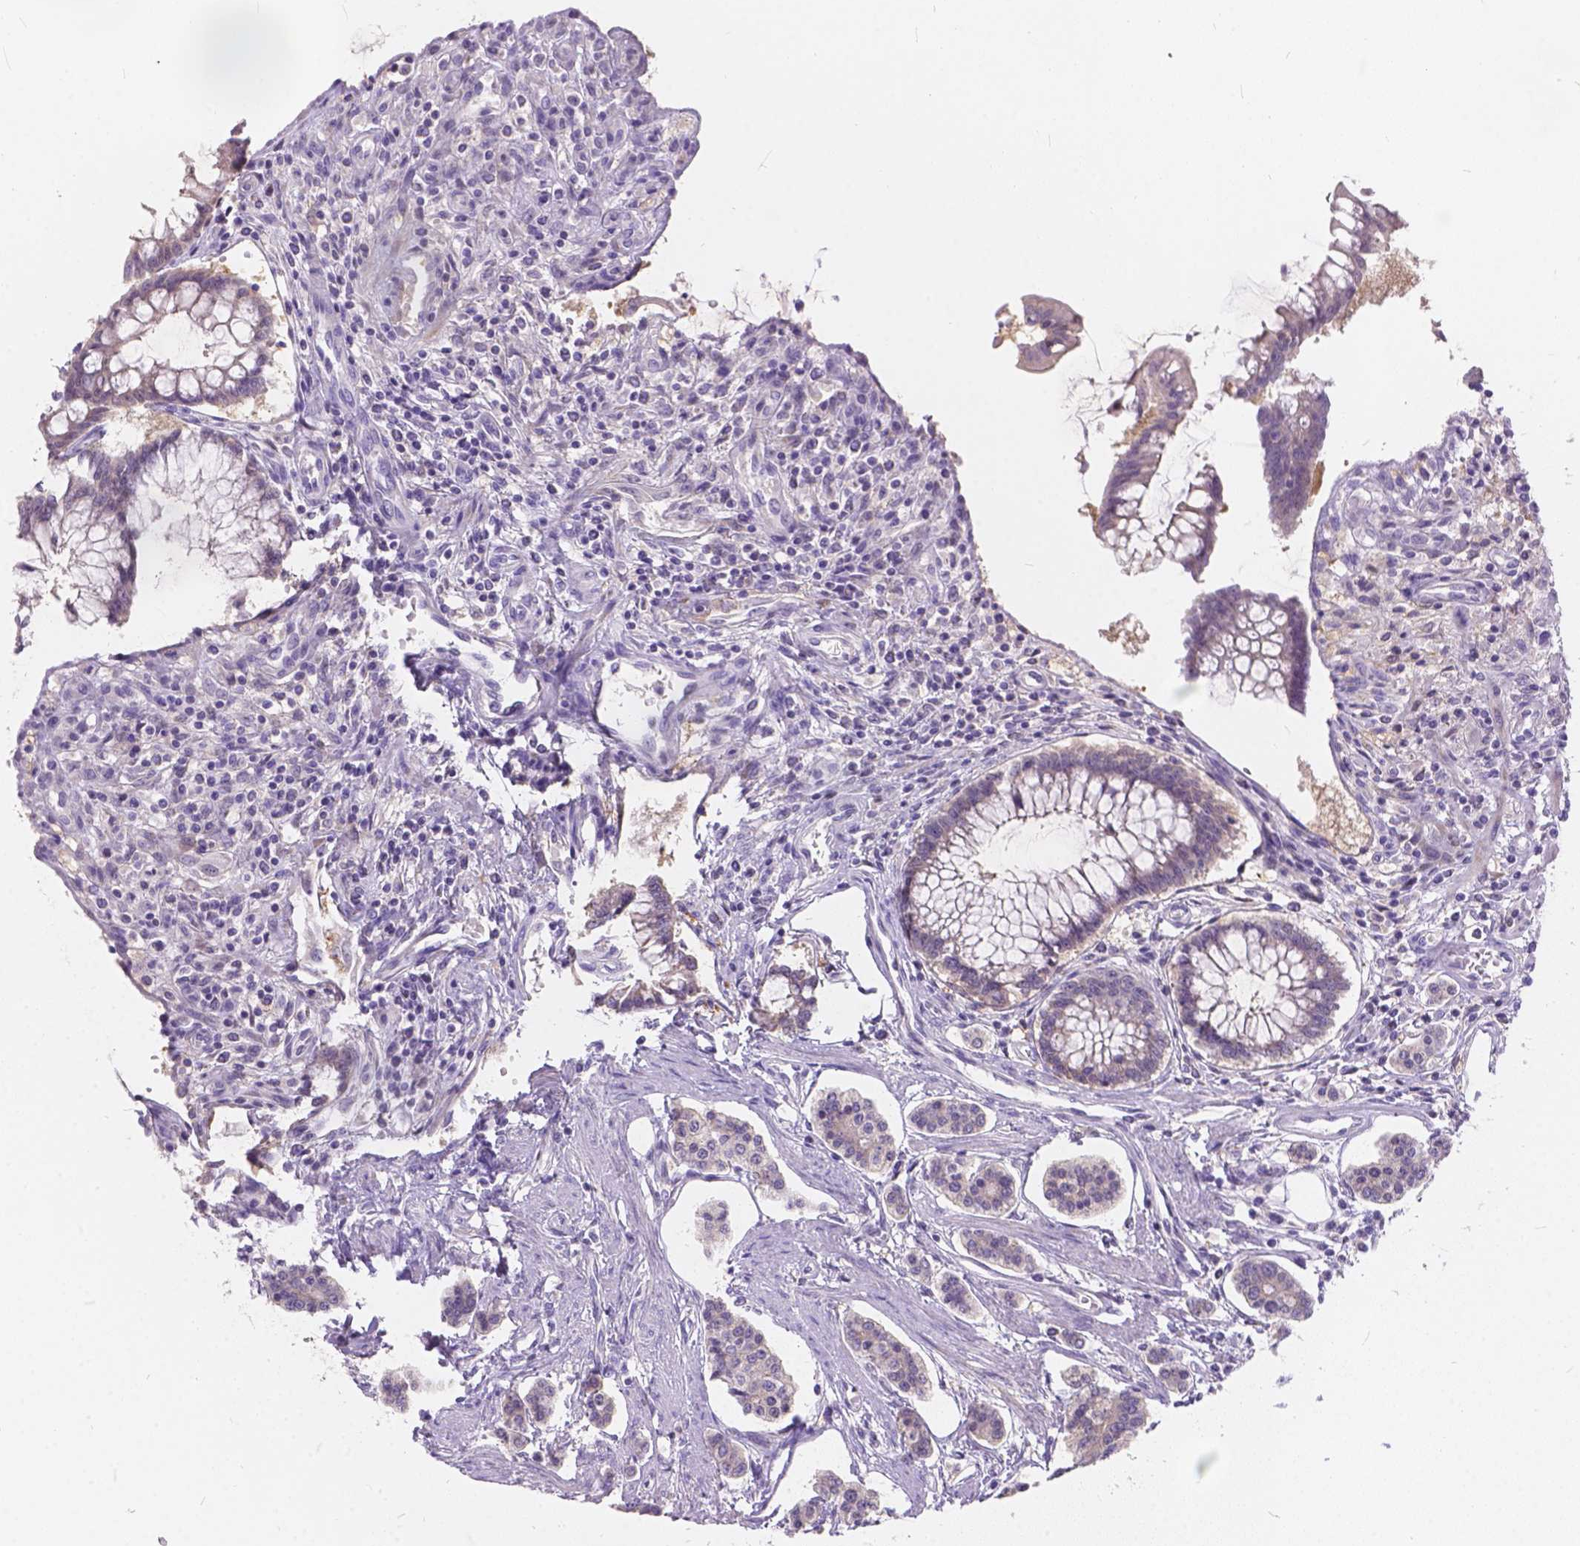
{"staining": {"intensity": "weak", "quantity": ">75%", "location": "cytoplasmic/membranous"}, "tissue": "carcinoid", "cell_type": "Tumor cells", "image_type": "cancer", "snomed": [{"axis": "morphology", "description": "Carcinoid, malignant, NOS"}, {"axis": "topography", "description": "Small intestine"}], "caption": "Carcinoid was stained to show a protein in brown. There is low levels of weak cytoplasmic/membranous staining in approximately >75% of tumor cells.", "gene": "PEX11G", "patient": {"sex": "female", "age": 65}}